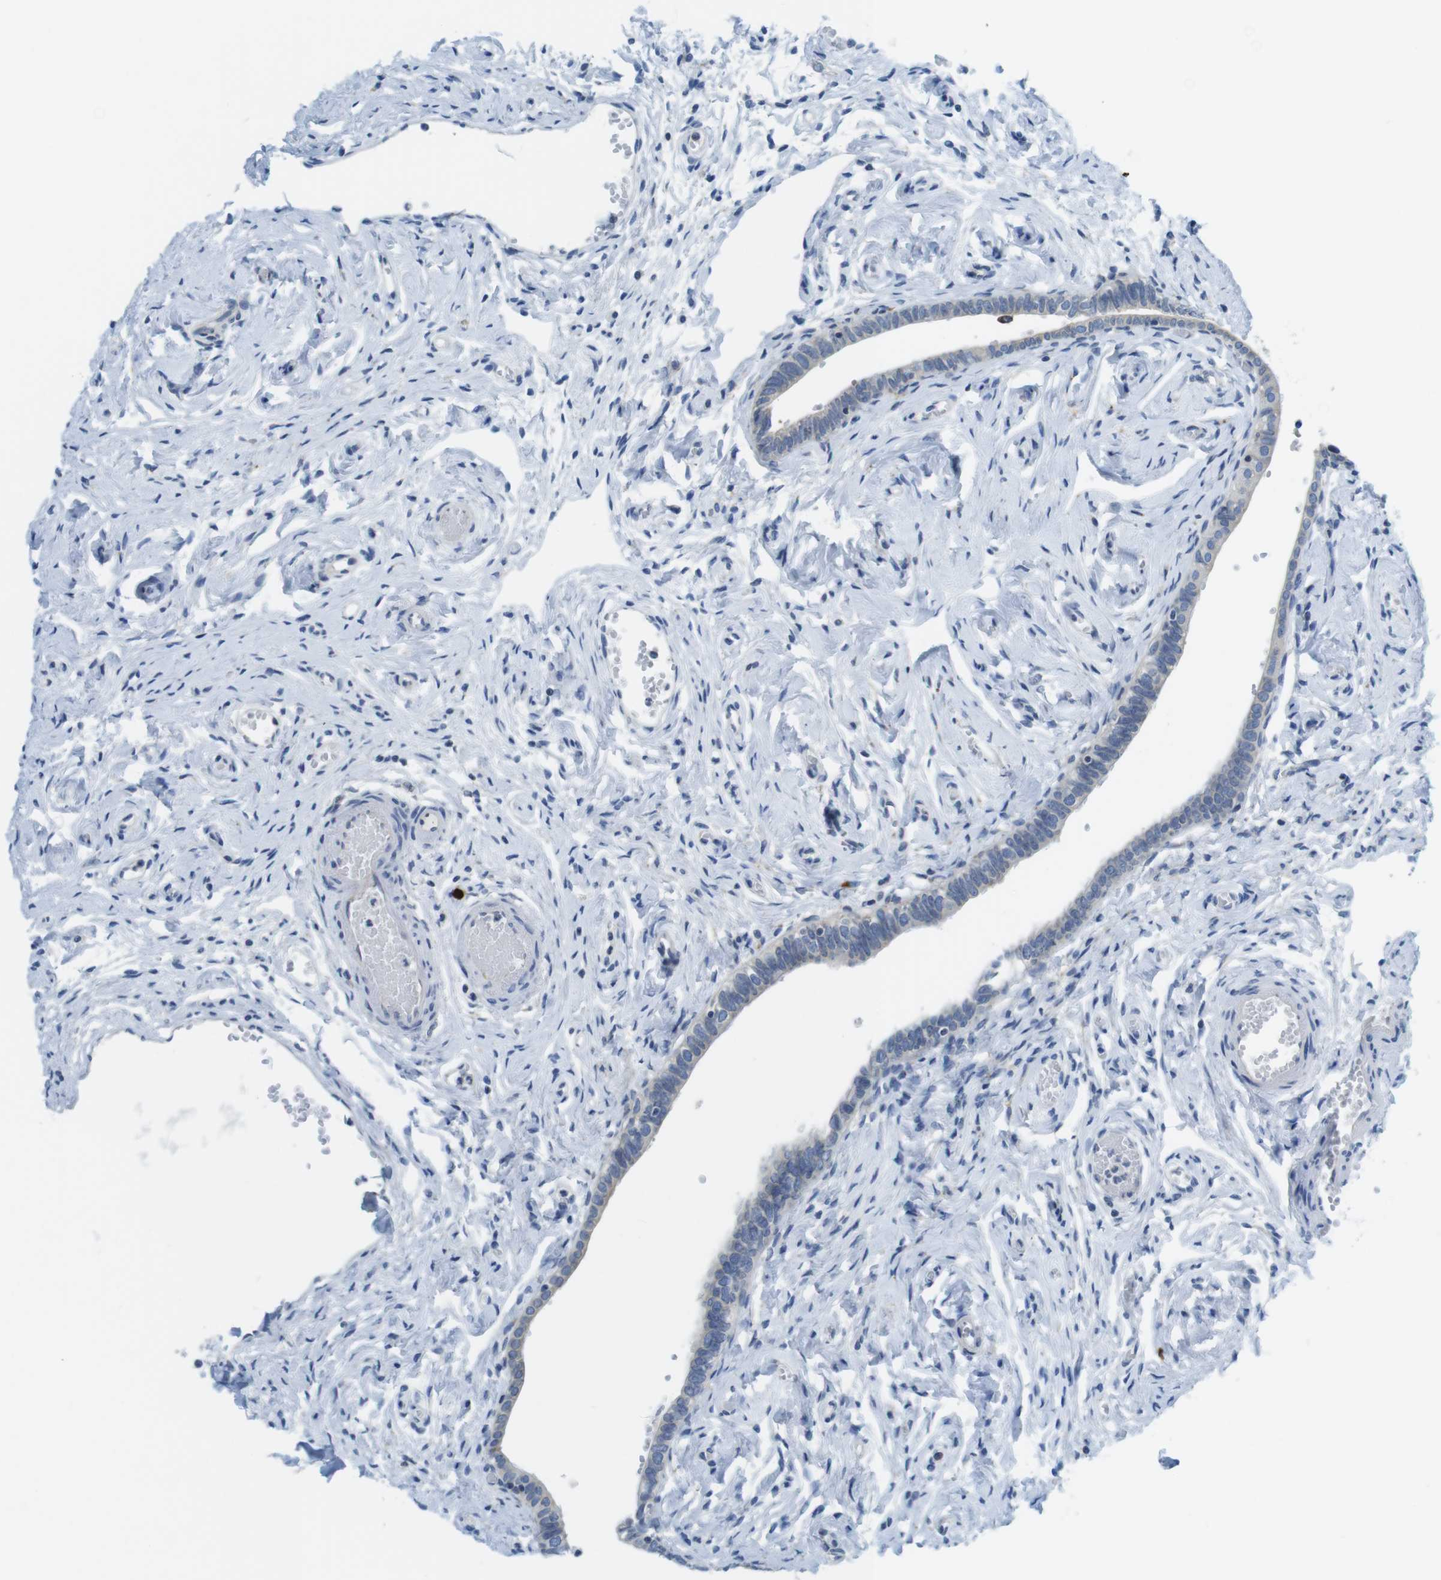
{"staining": {"intensity": "weak", "quantity": ">75%", "location": "cytoplasmic/membranous"}, "tissue": "fallopian tube", "cell_type": "Glandular cells", "image_type": "normal", "snomed": [{"axis": "morphology", "description": "Normal tissue, NOS"}, {"axis": "topography", "description": "Fallopian tube"}], "caption": "Immunohistochemistry (IHC) of normal fallopian tube shows low levels of weak cytoplasmic/membranous positivity in approximately >75% of glandular cells.", "gene": "CLPTM1L", "patient": {"sex": "female", "age": 71}}